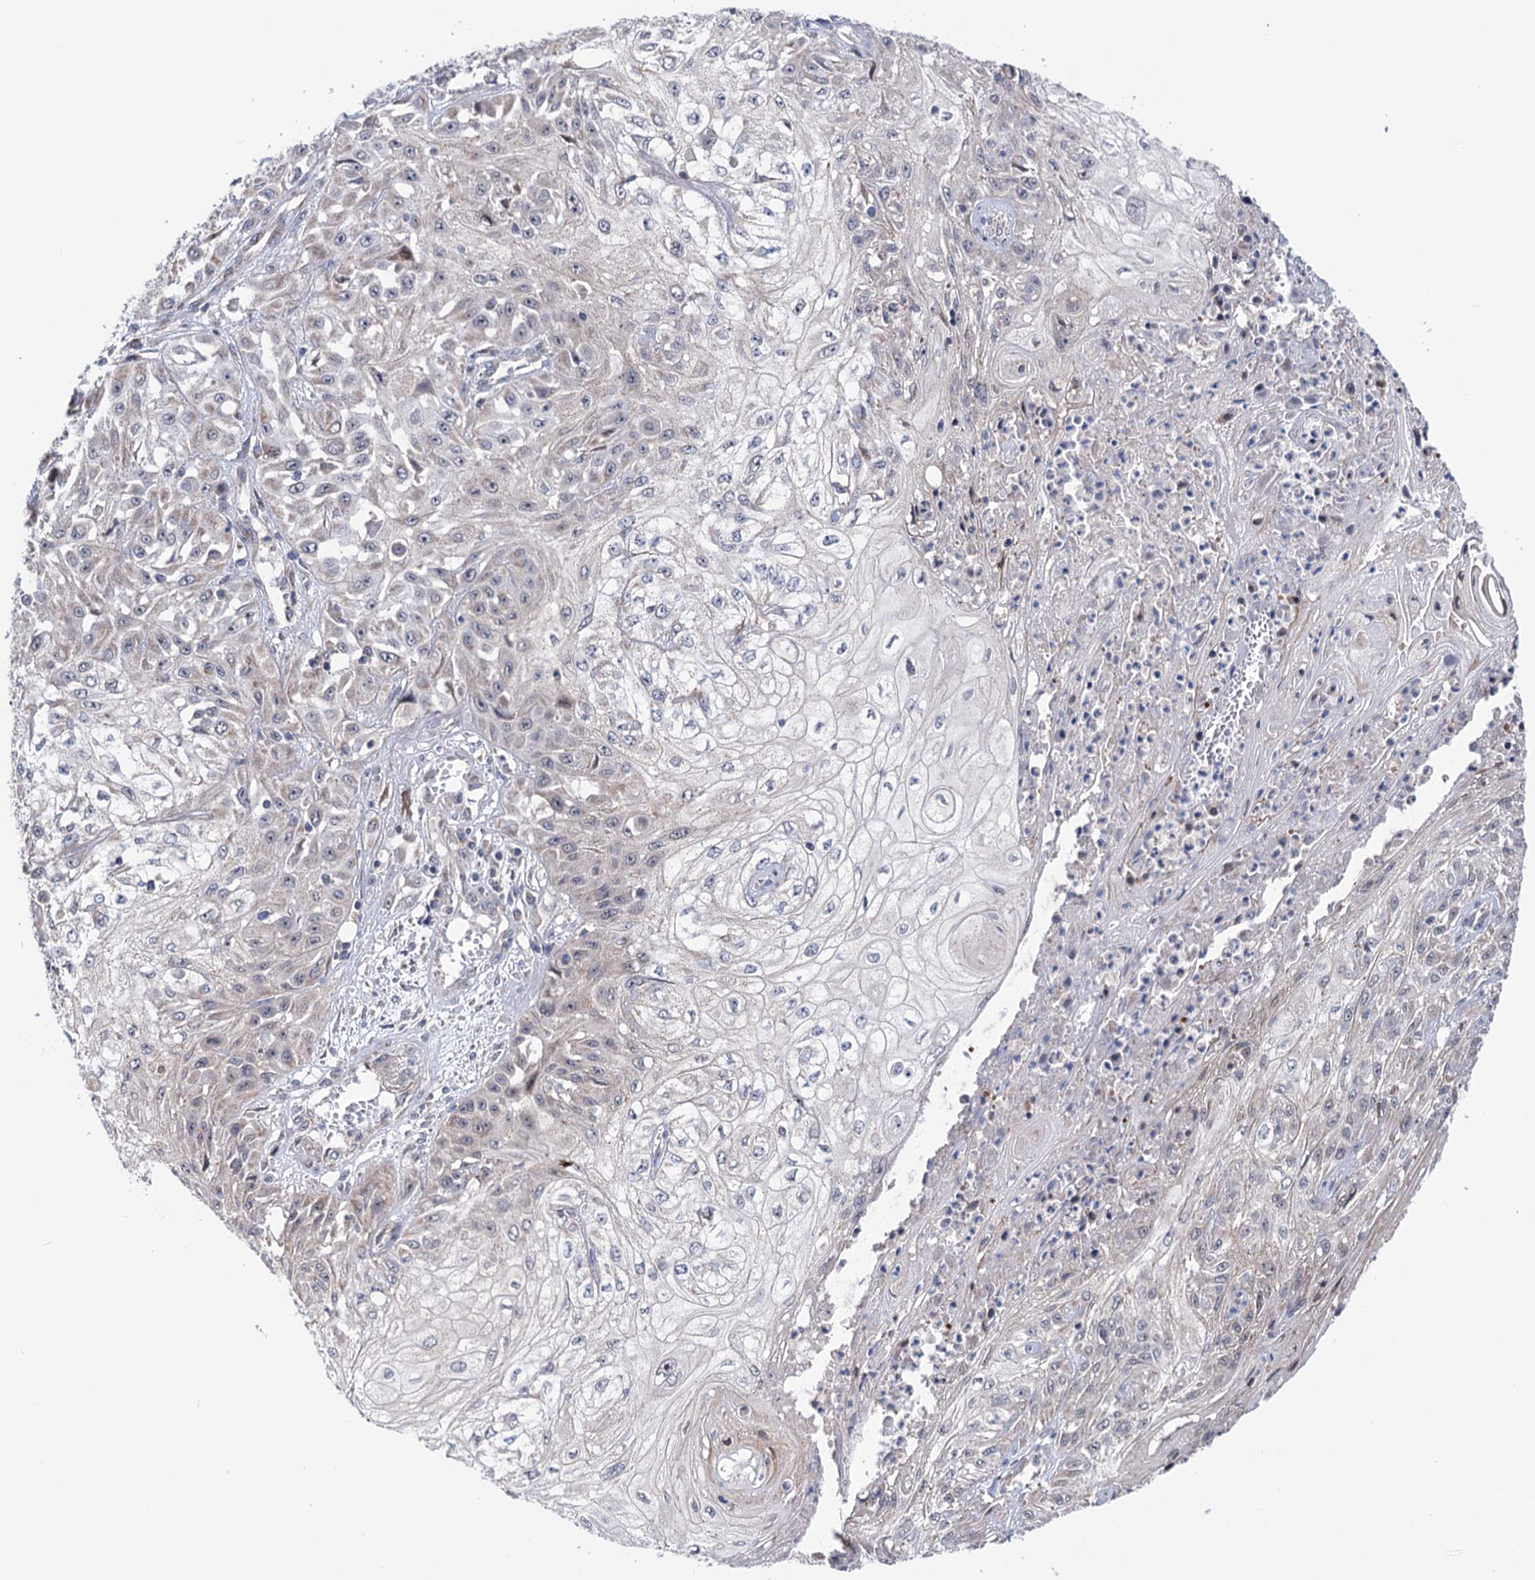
{"staining": {"intensity": "weak", "quantity": "<25%", "location": "cytoplasmic/membranous"}, "tissue": "skin cancer", "cell_type": "Tumor cells", "image_type": "cancer", "snomed": [{"axis": "morphology", "description": "Squamous cell carcinoma, NOS"}, {"axis": "morphology", "description": "Squamous cell carcinoma, metastatic, NOS"}, {"axis": "topography", "description": "Skin"}, {"axis": "topography", "description": "Lymph node"}], "caption": "Tumor cells are negative for protein expression in human skin cancer (squamous cell carcinoma). Brightfield microscopy of IHC stained with DAB (3,3'-diaminobenzidine) (brown) and hematoxylin (blue), captured at high magnification.", "gene": "SUCLA2", "patient": {"sex": "male", "age": 75}}